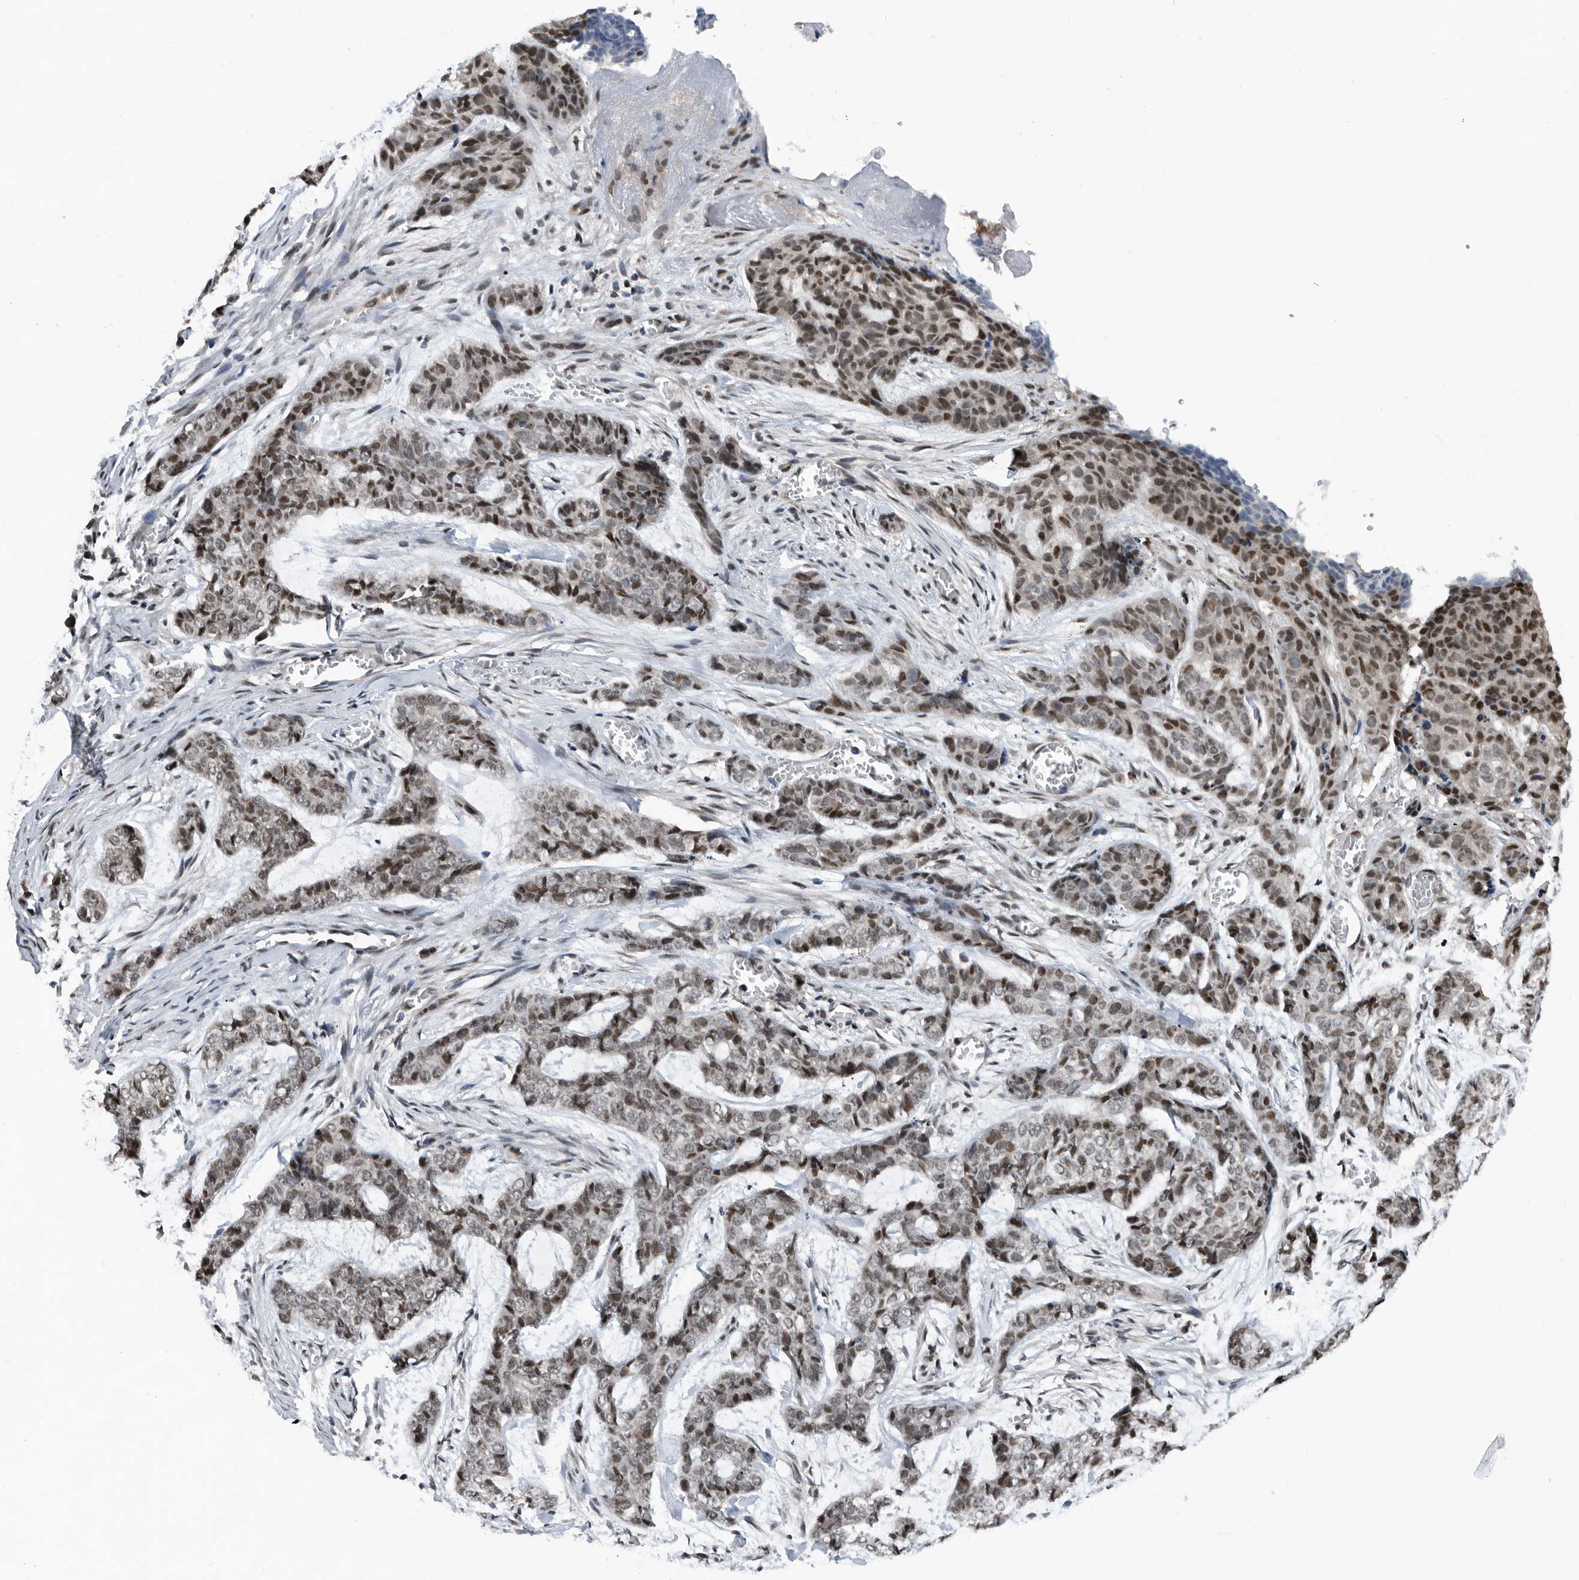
{"staining": {"intensity": "weak", "quantity": ">75%", "location": "nuclear"}, "tissue": "skin cancer", "cell_type": "Tumor cells", "image_type": "cancer", "snomed": [{"axis": "morphology", "description": "Basal cell carcinoma"}, {"axis": "topography", "description": "Skin"}], "caption": "Immunohistochemistry (IHC) of human skin cancer reveals low levels of weak nuclear expression in about >75% of tumor cells.", "gene": "SNRNP48", "patient": {"sex": "female", "age": 64}}